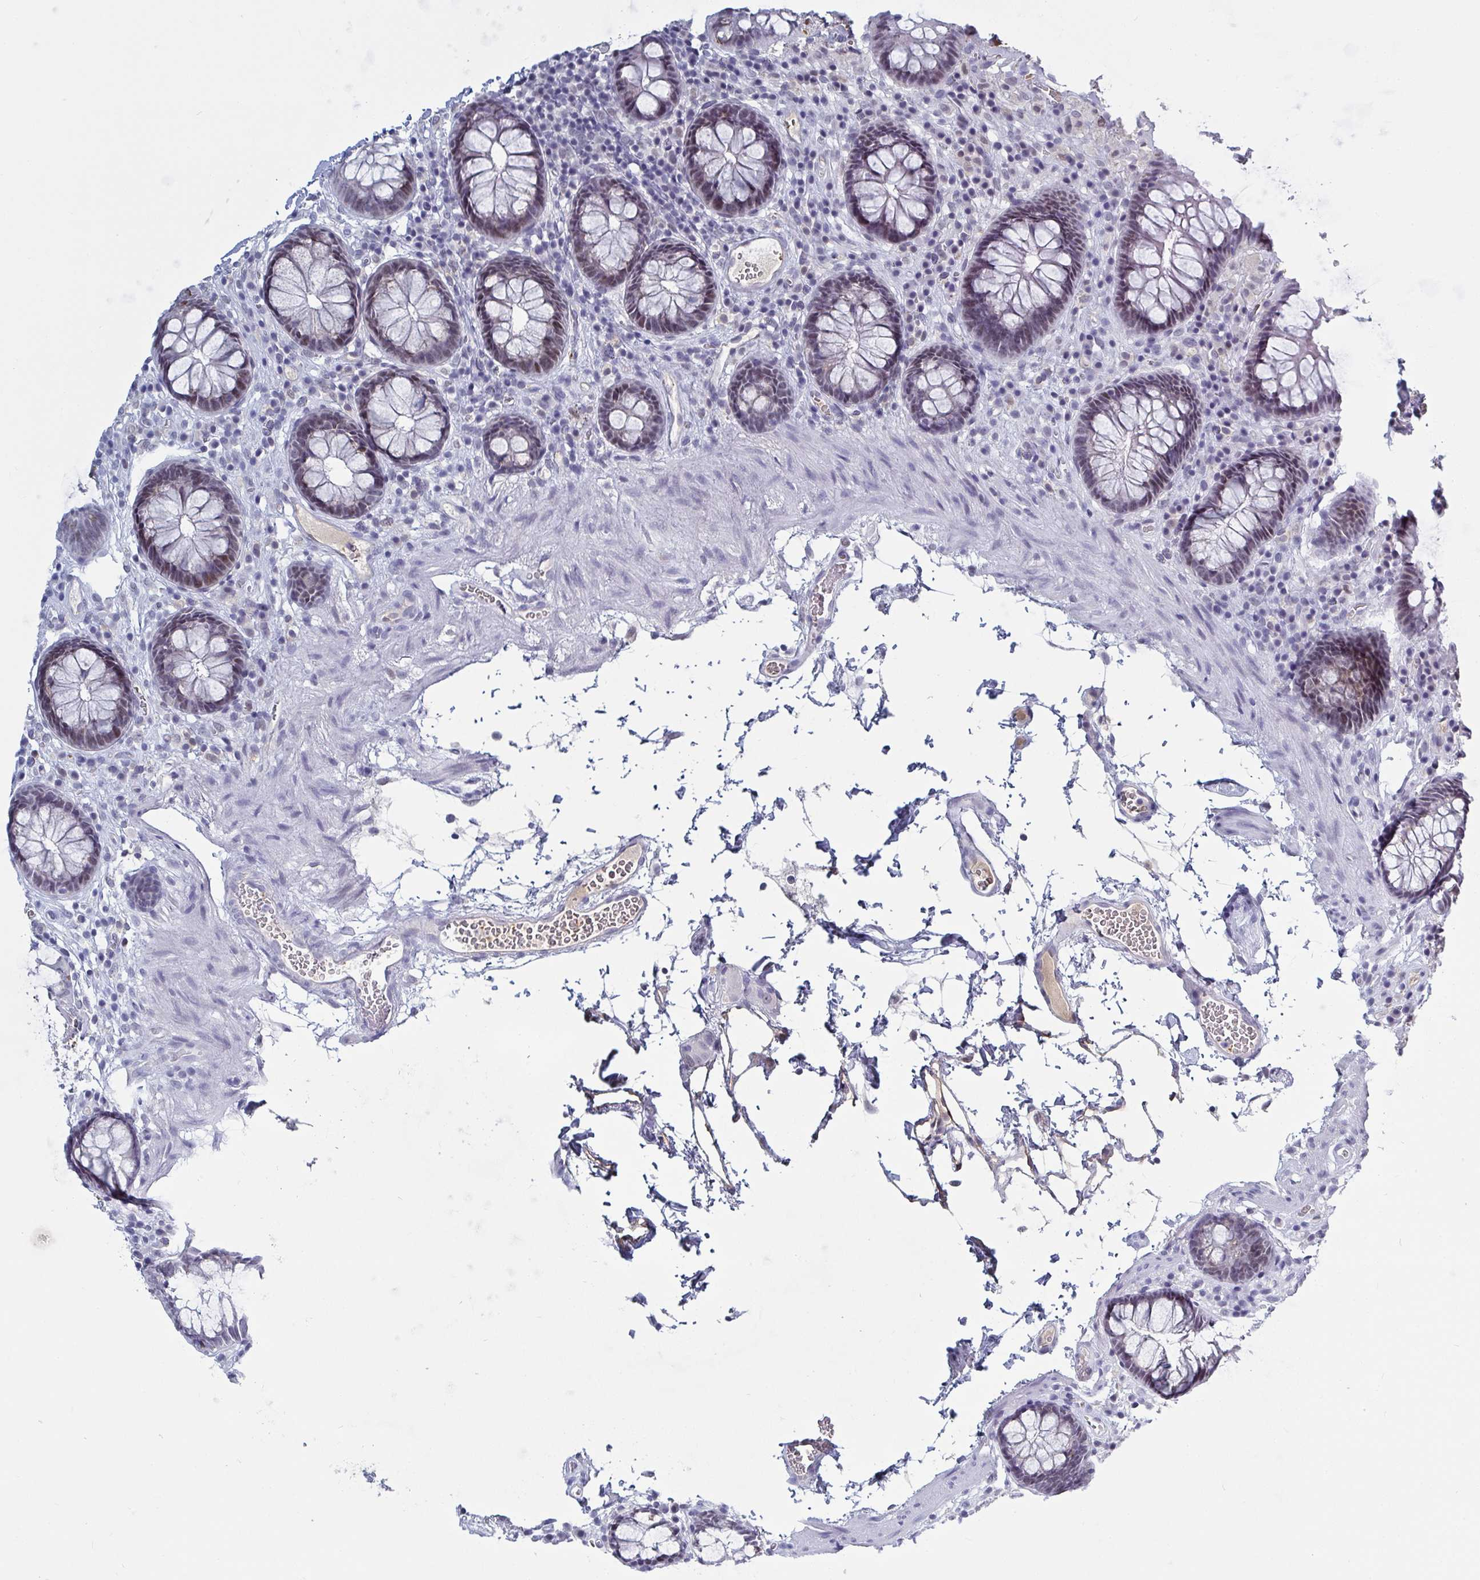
{"staining": {"intensity": "weak", "quantity": "<25%", "location": "cytoplasmic/membranous"}, "tissue": "colon", "cell_type": "Endothelial cells", "image_type": "normal", "snomed": [{"axis": "morphology", "description": "Normal tissue, NOS"}, {"axis": "topography", "description": "Colon"}, {"axis": "topography", "description": "Peripheral nerve tissue"}], "caption": "Protein analysis of normal colon exhibits no significant positivity in endothelial cells. (DAB (3,3'-diaminobenzidine) IHC, high magnification).", "gene": "KDM4D", "patient": {"sex": "male", "age": 84}}